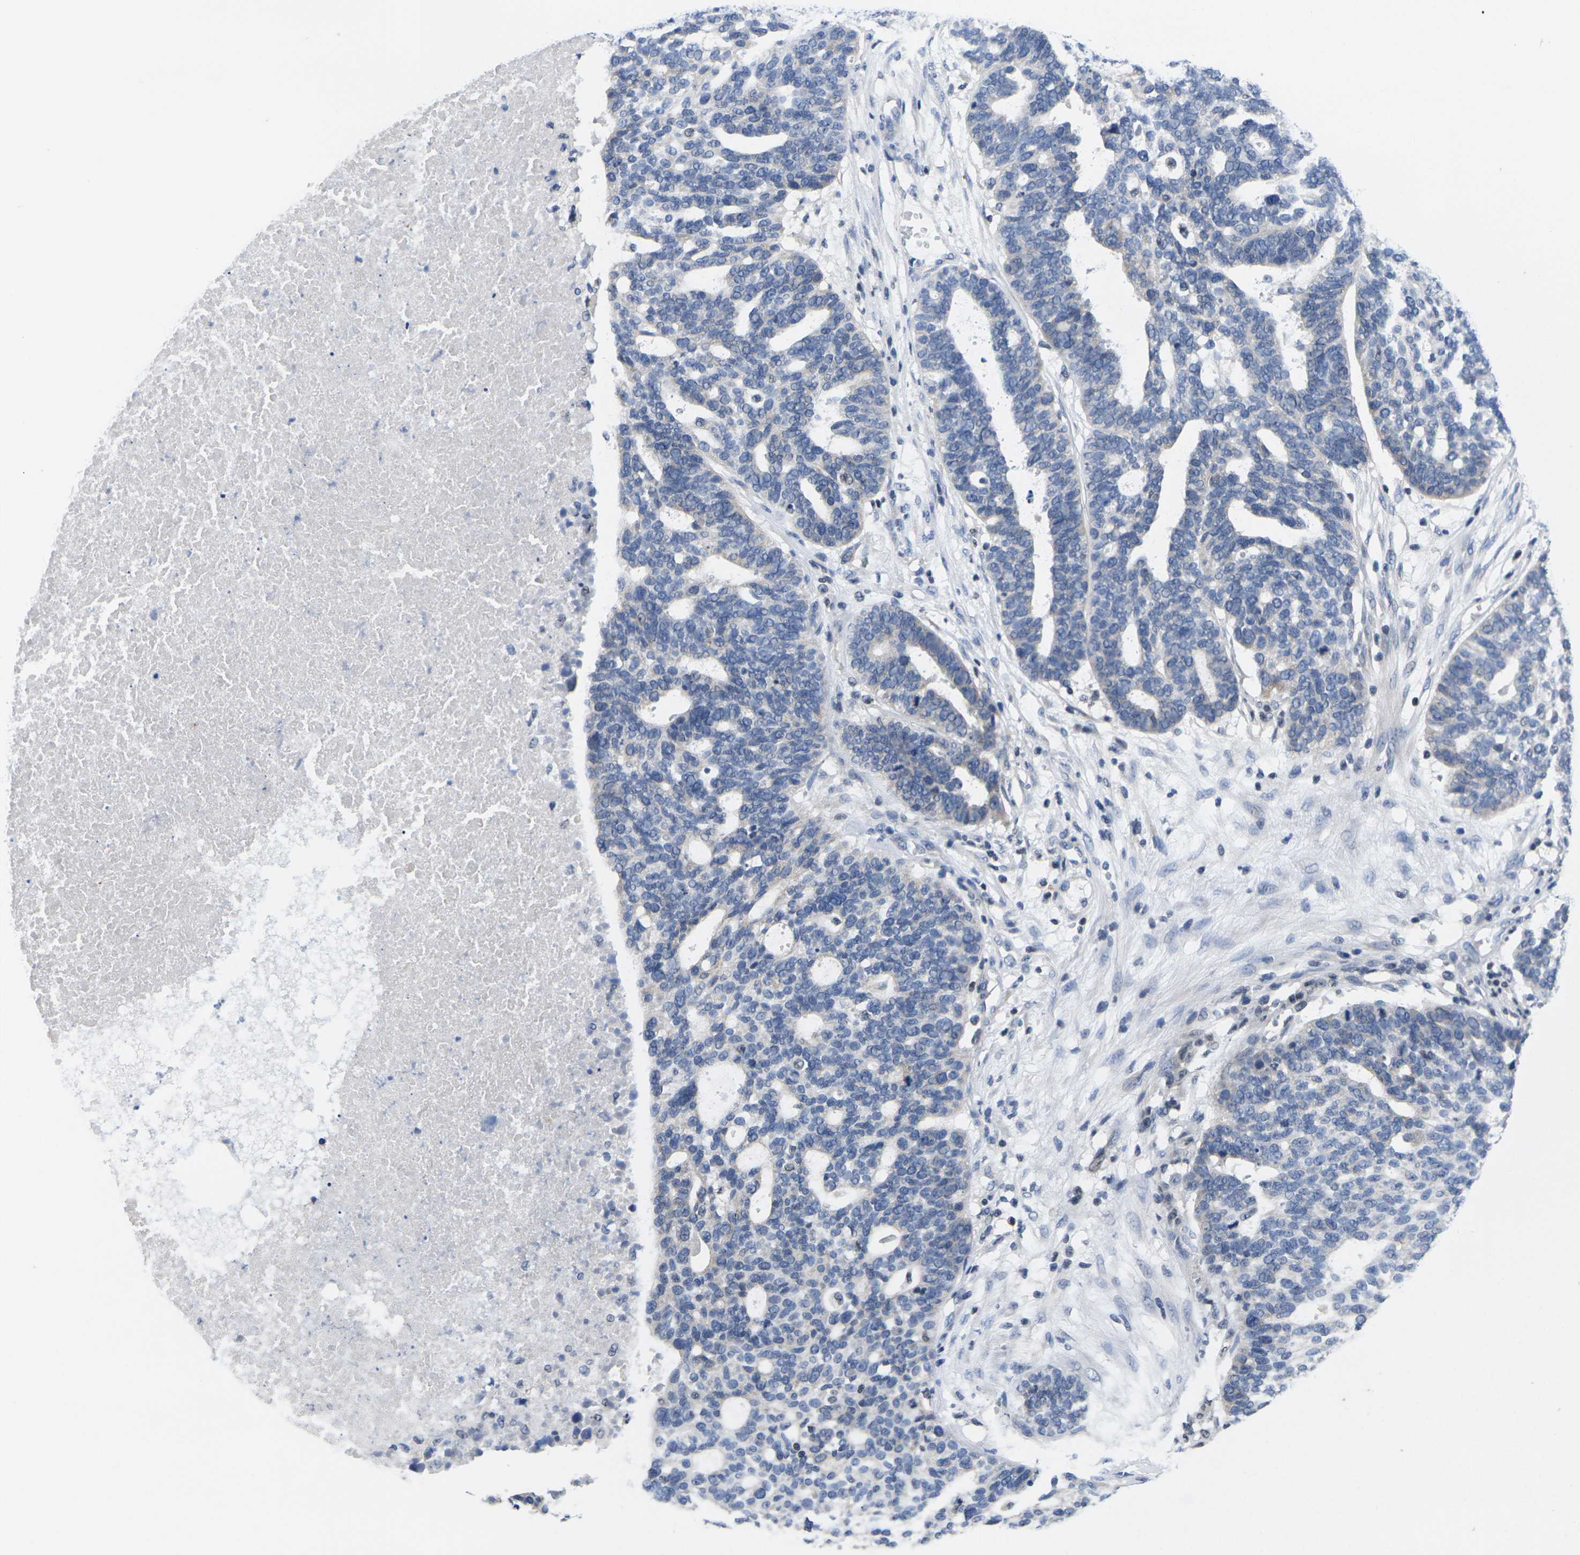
{"staining": {"intensity": "negative", "quantity": "none", "location": "none"}, "tissue": "ovarian cancer", "cell_type": "Tumor cells", "image_type": "cancer", "snomed": [{"axis": "morphology", "description": "Cystadenocarcinoma, serous, NOS"}, {"axis": "topography", "description": "Ovary"}], "caption": "Immunohistochemical staining of ovarian cancer reveals no significant positivity in tumor cells.", "gene": "IKZF1", "patient": {"sex": "female", "age": 59}}